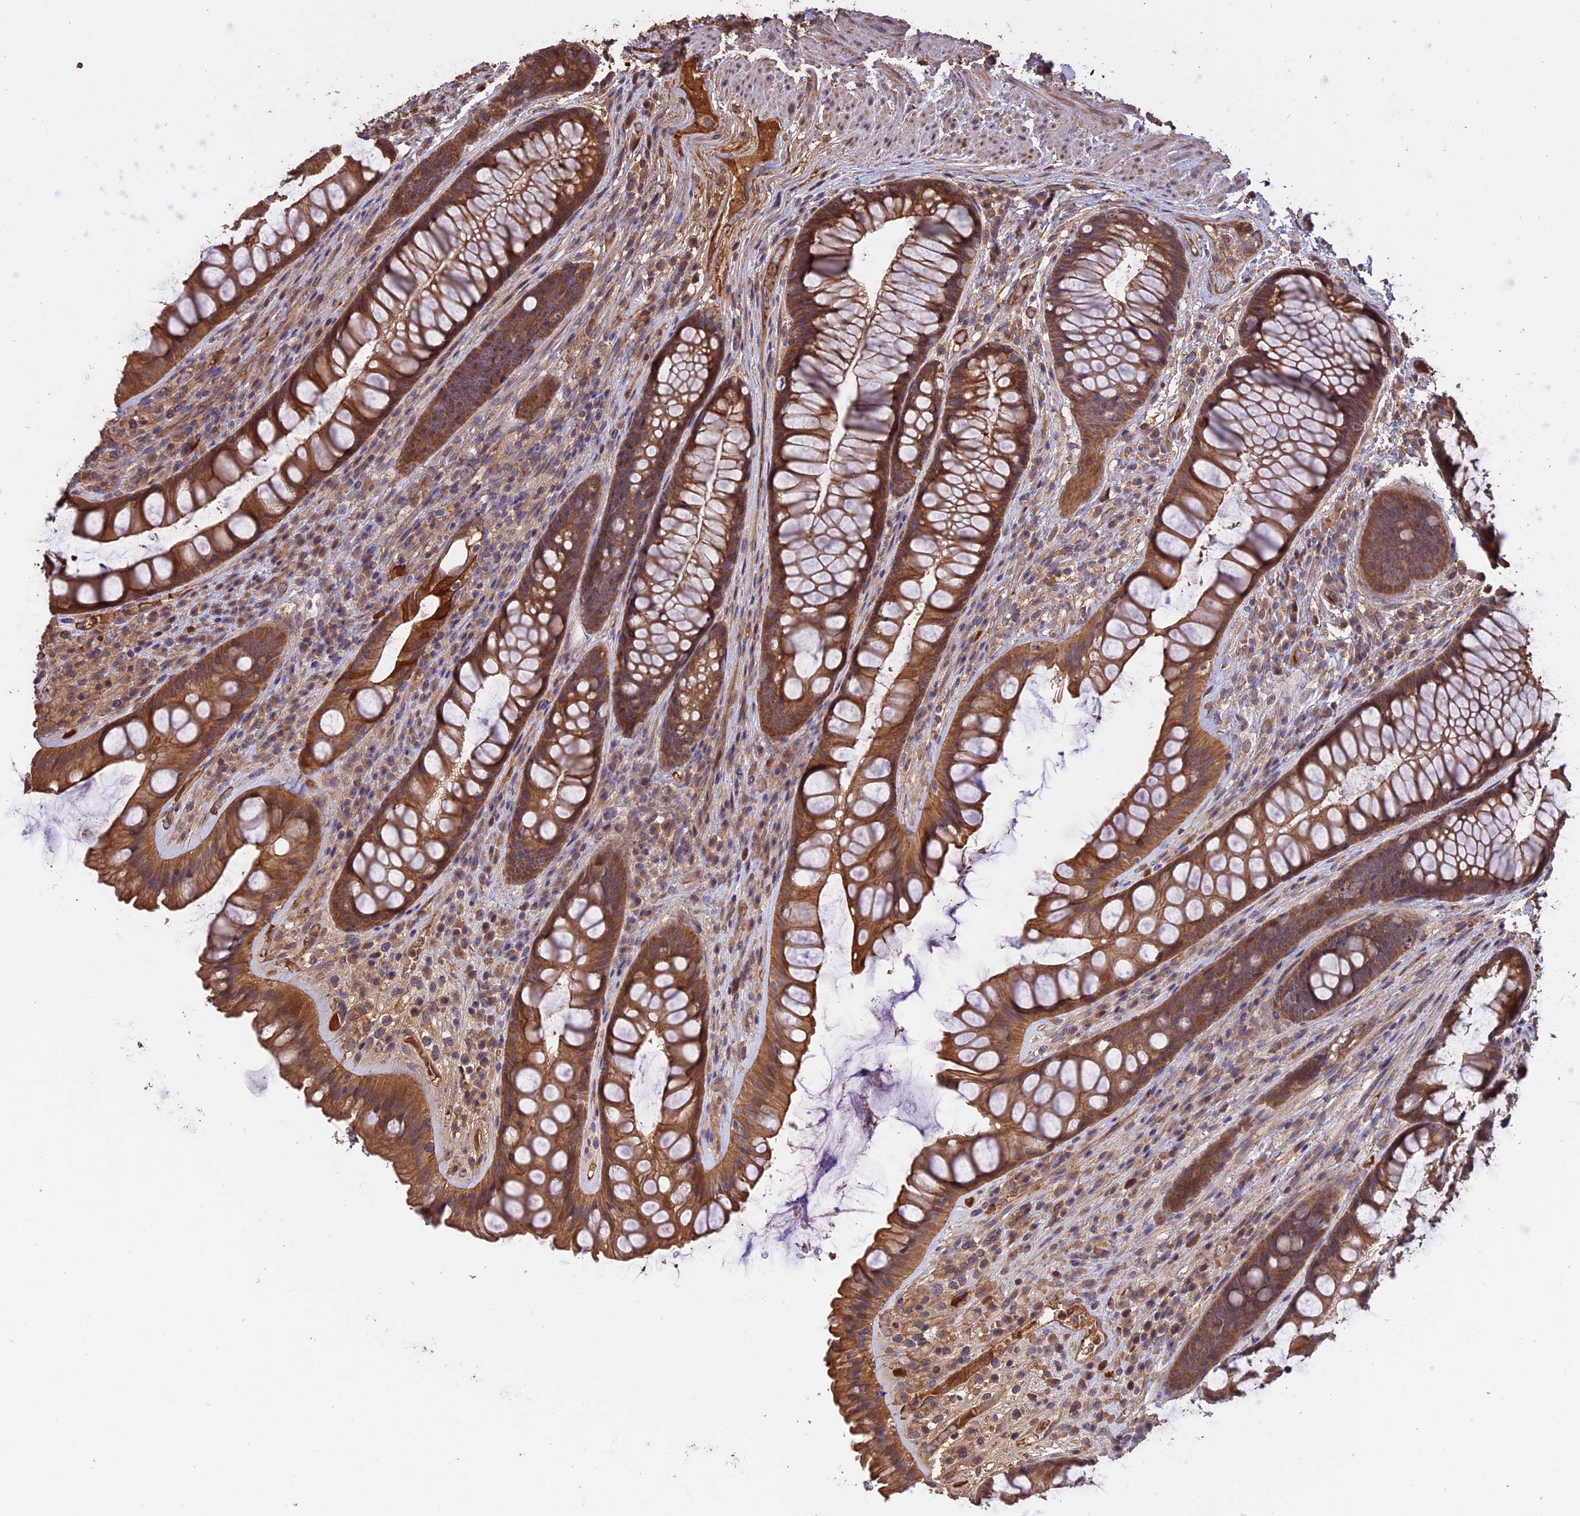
{"staining": {"intensity": "moderate", "quantity": ">75%", "location": "cytoplasmic/membranous"}, "tissue": "rectum", "cell_type": "Glandular cells", "image_type": "normal", "snomed": [{"axis": "morphology", "description": "Normal tissue, NOS"}, {"axis": "topography", "description": "Rectum"}], "caption": "Rectum stained with DAB IHC displays medium levels of moderate cytoplasmic/membranous staining in about >75% of glandular cells.", "gene": "RASAL1", "patient": {"sex": "male", "age": 74}}